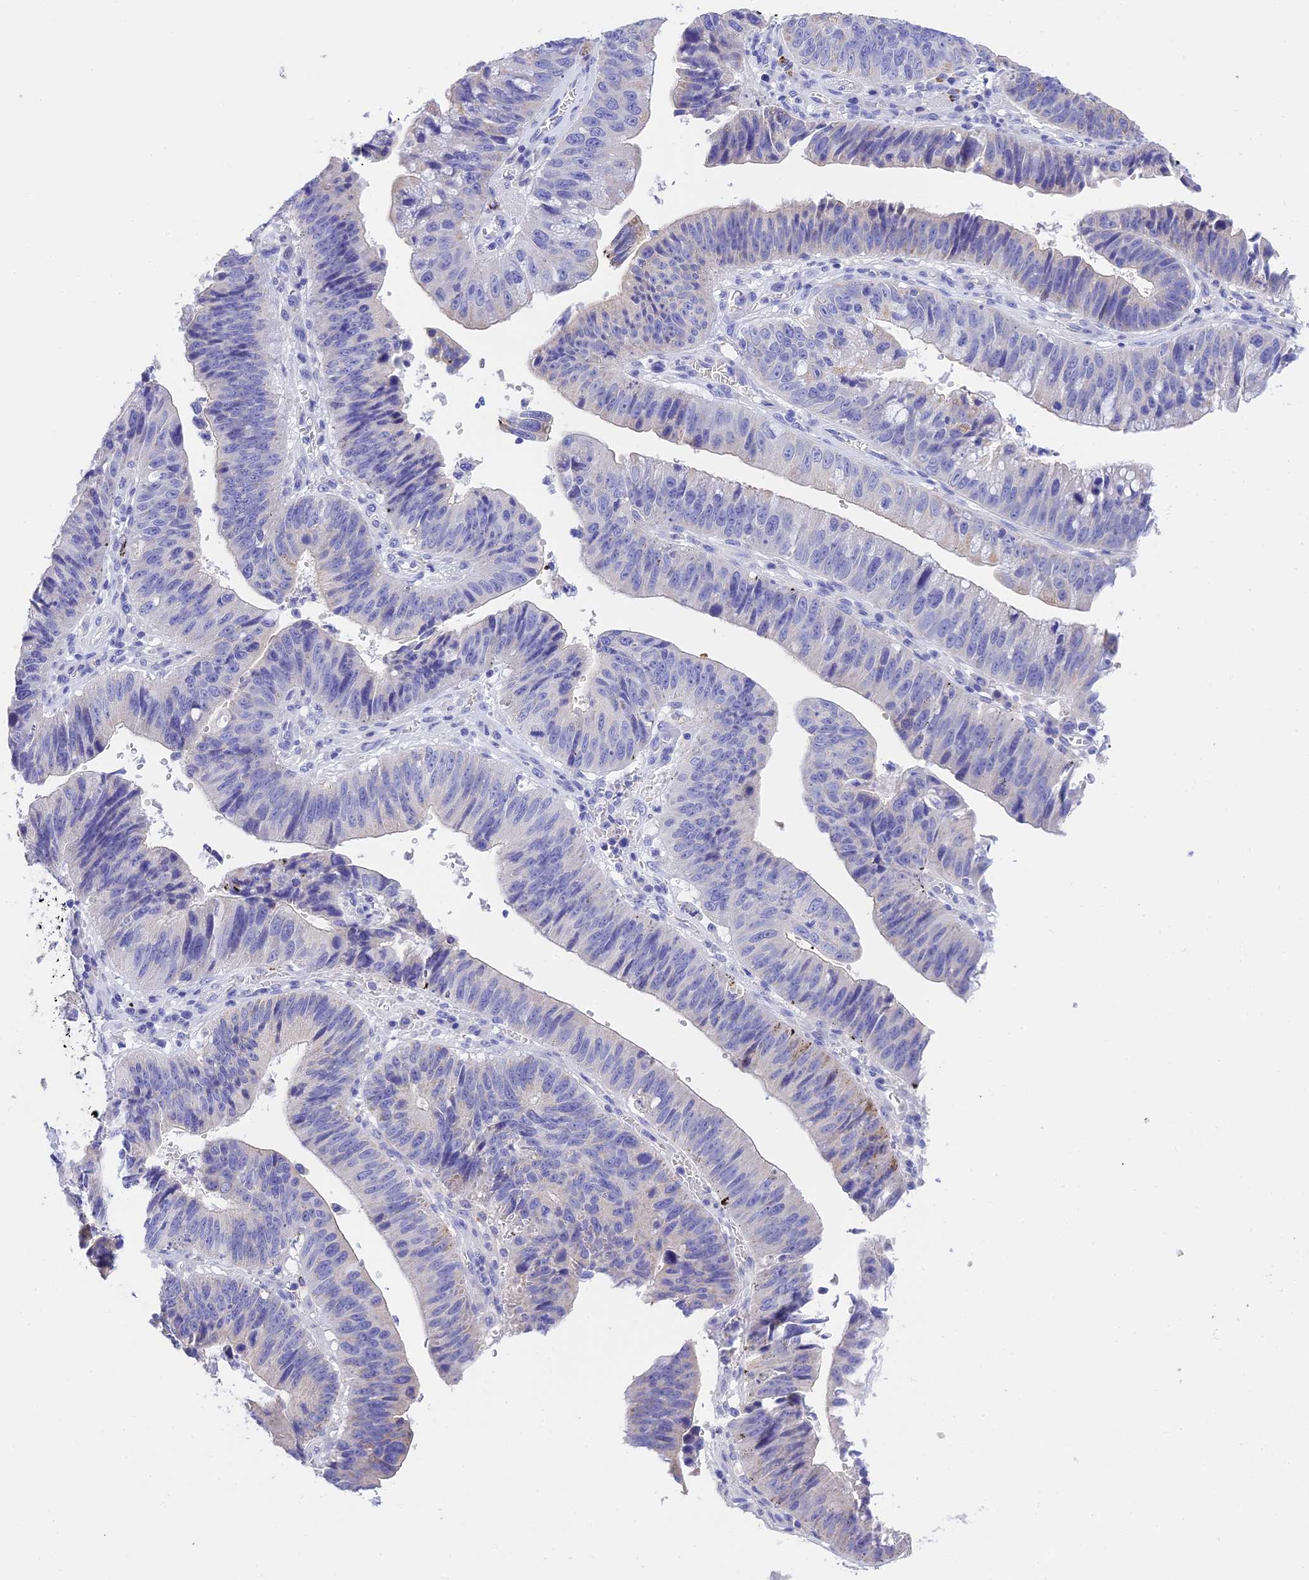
{"staining": {"intensity": "weak", "quantity": "<25%", "location": "cytoplasmic/membranous"}, "tissue": "stomach cancer", "cell_type": "Tumor cells", "image_type": "cancer", "snomed": [{"axis": "morphology", "description": "Adenocarcinoma, NOS"}, {"axis": "topography", "description": "Stomach"}], "caption": "Immunohistochemistry of human stomach cancer displays no positivity in tumor cells.", "gene": "MS4A5", "patient": {"sex": "male", "age": 59}}